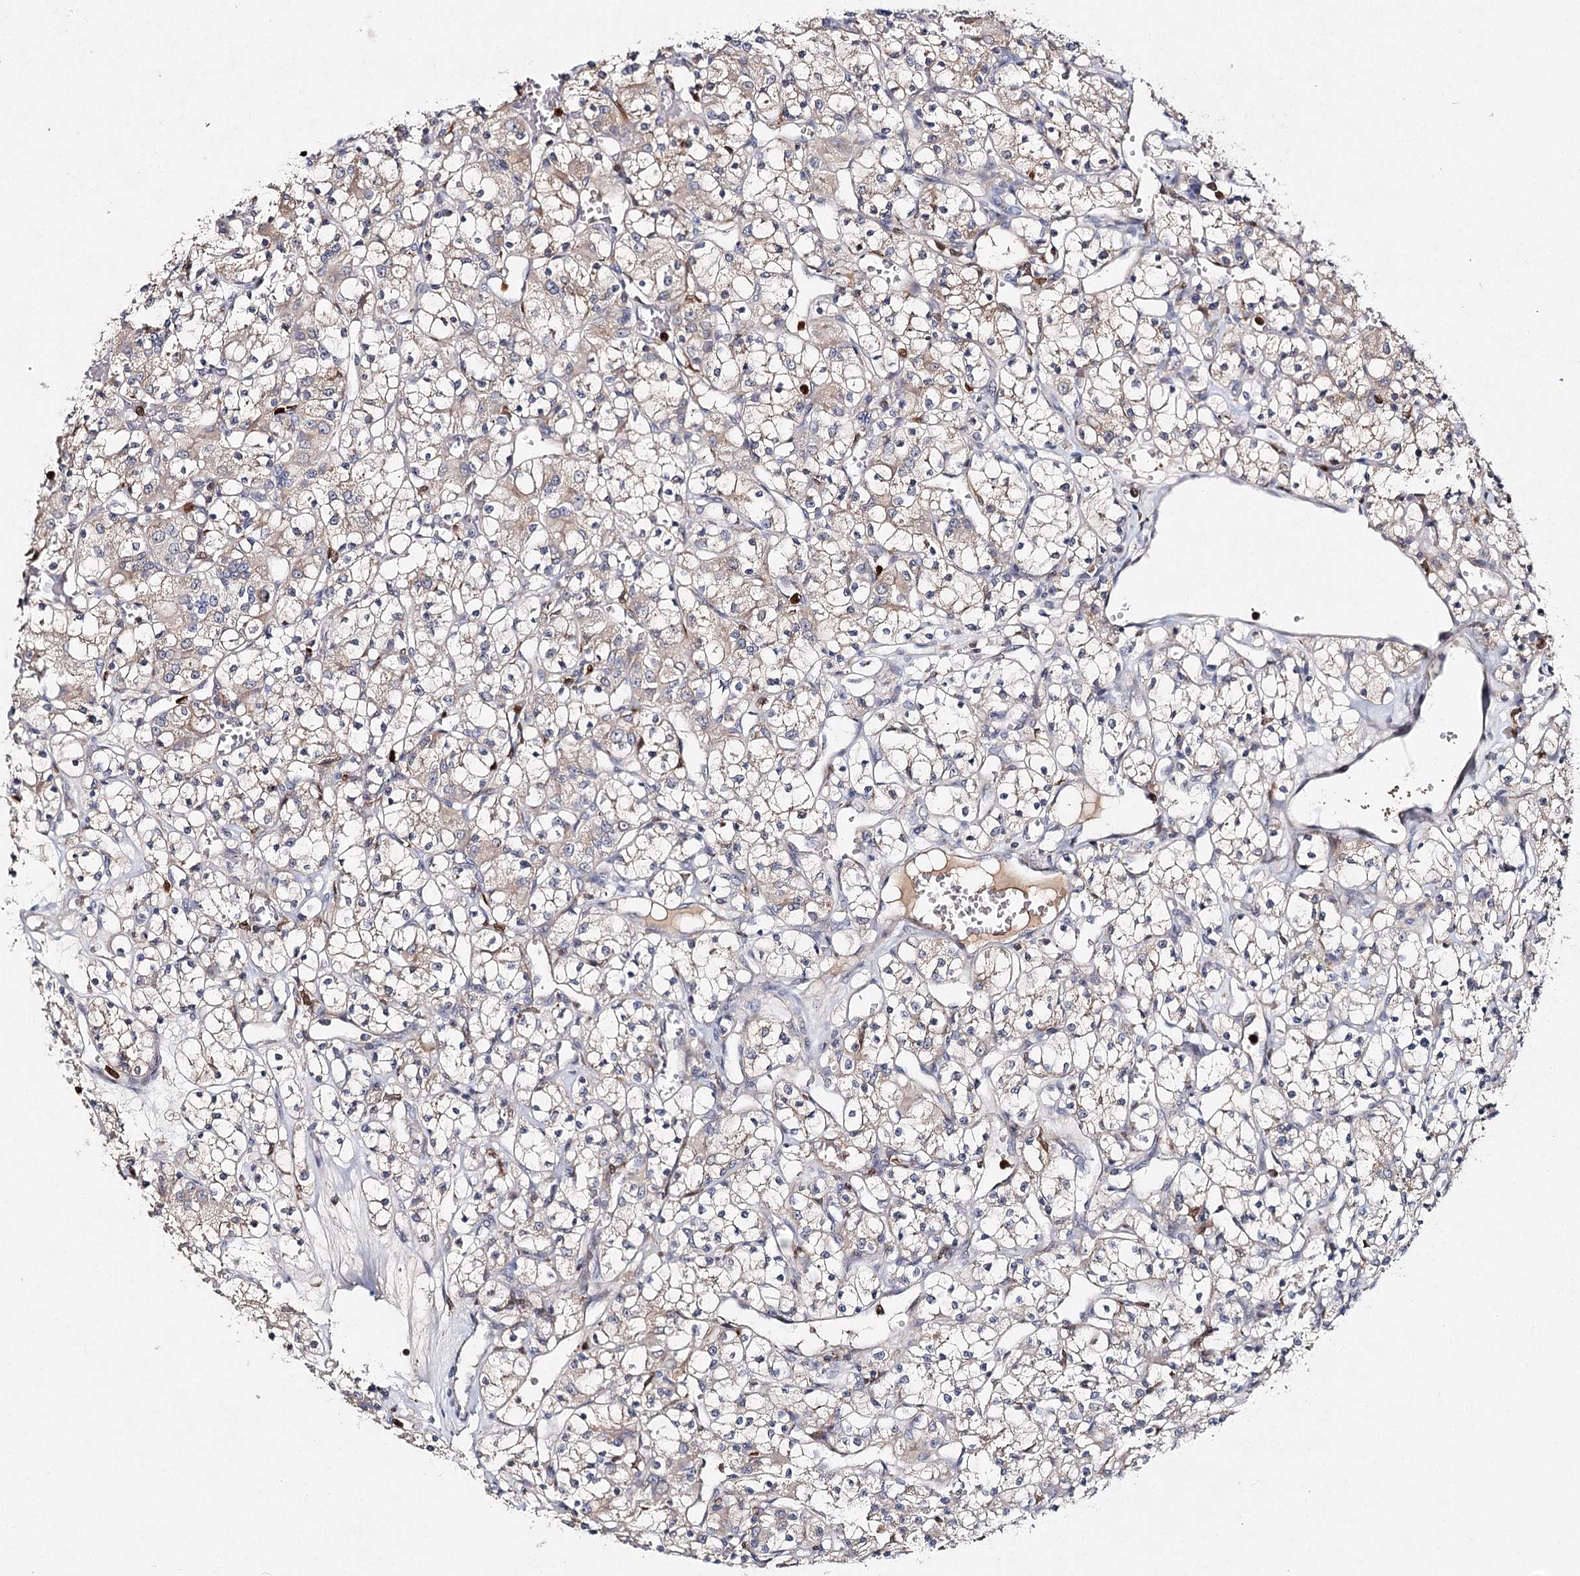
{"staining": {"intensity": "weak", "quantity": "<25%", "location": "cytoplasmic/membranous"}, "tissue": "renal cancer", "cell_type": "Tumor cells", "image_type": "cancer", "snomed": [{"axis": "morphology", "description": "Adenocarcinoma, NOS"}, {"axis": "topography", "description": "Kidney"}], "caption": "Immunohistochemical staining of renal adenocarcinoma reveals no significant expression in tumor cells.", "gene": "SLC41A2", "patient": {"sex": "female", "age": 59}}